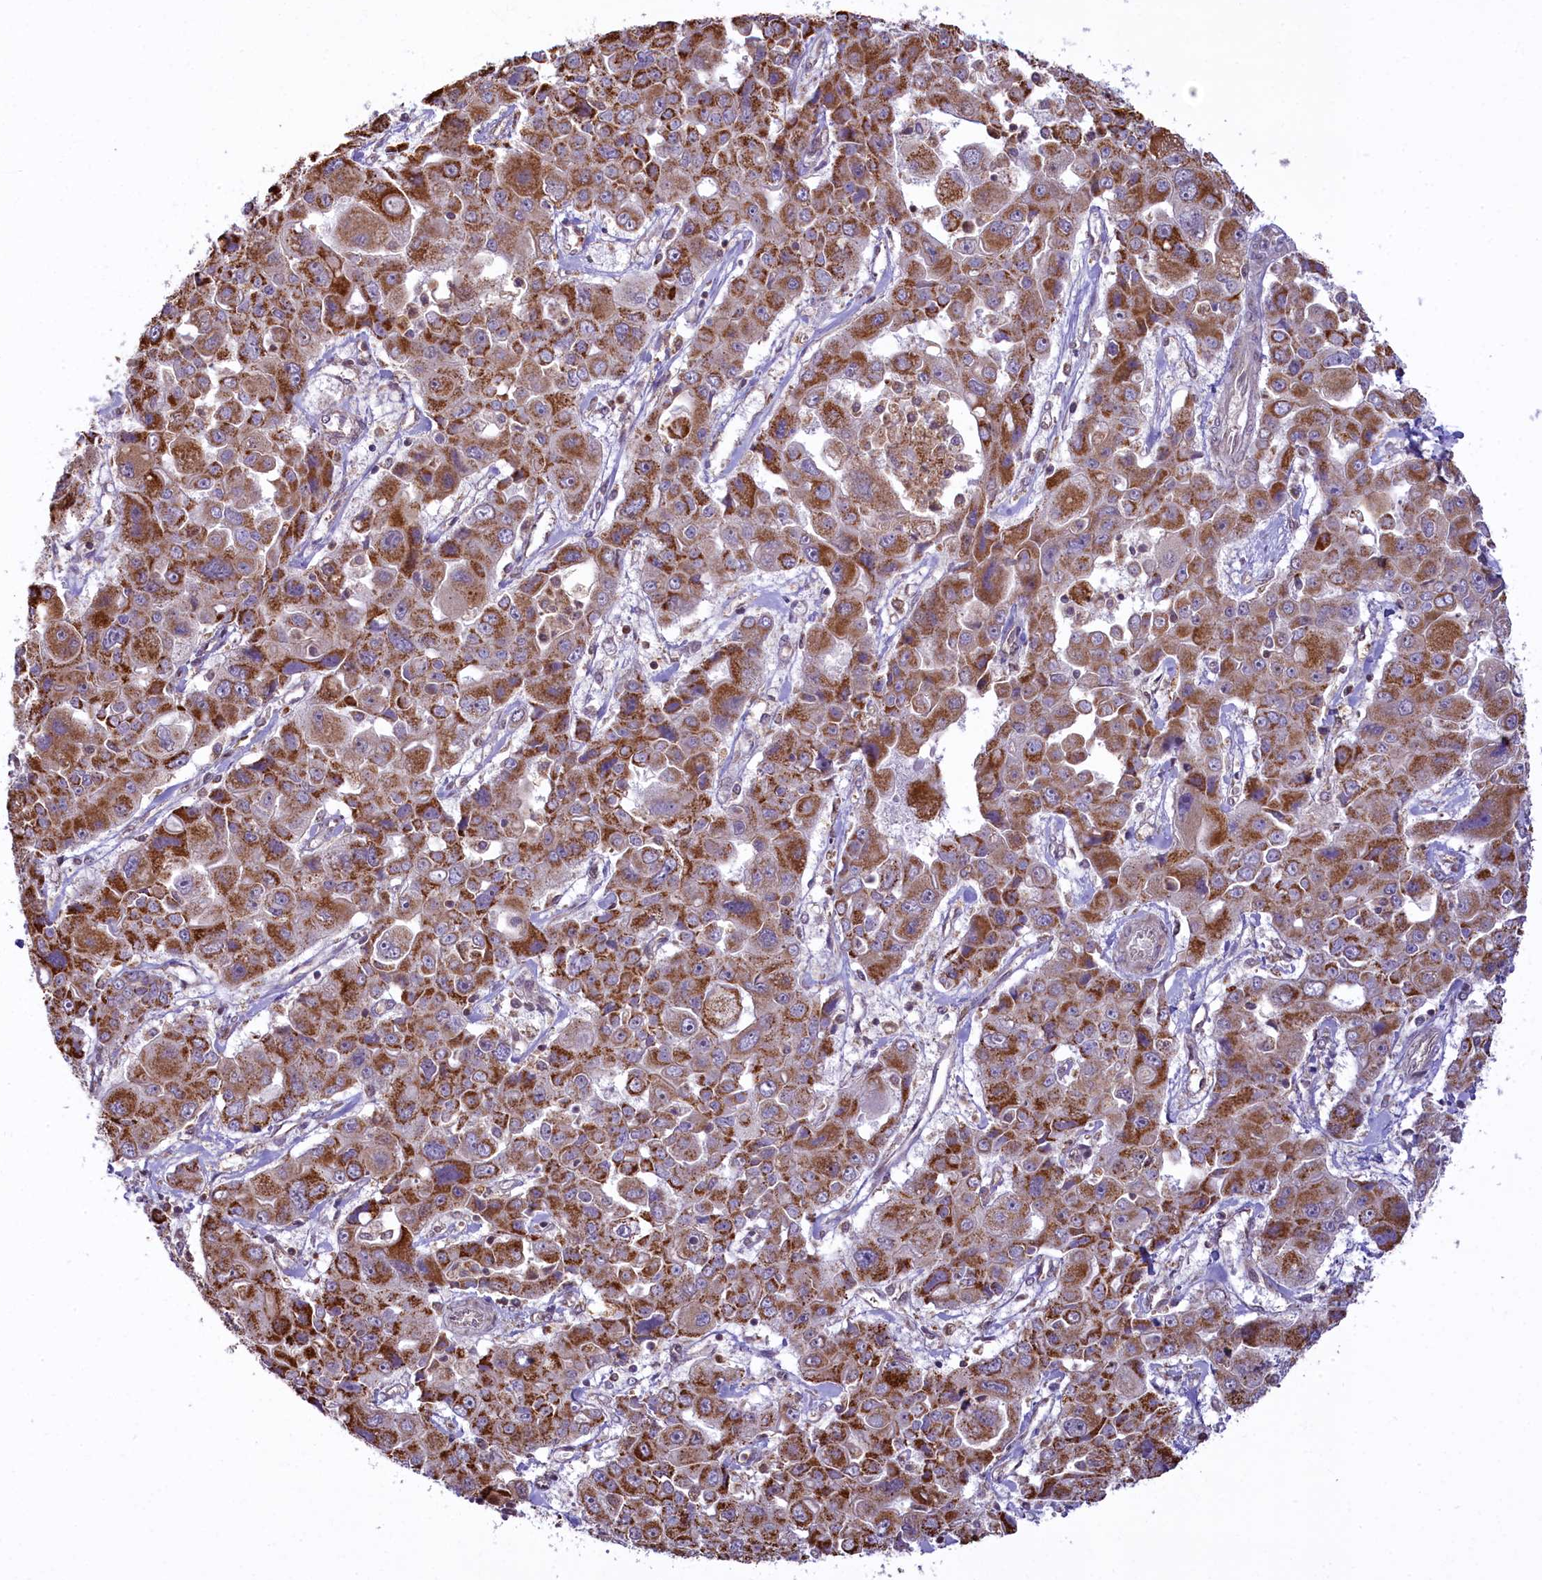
{"staining": {"intensity": "moderate", "quantity": ">75%", "location": "cytoplasmic/membranous"}, "tissue": "liver cancer", "cell_type": "Tumor cells", "image_type": "cancer", "snomed": [{"axis": "morphology", "description": "Cholangiocarcinoma"}, {"axis": "topography", "description": "Liver"}], "caption": "A medium amount of moderate cytoplasmic/membranous expression is present in about >75% of tumor cells in liver cancer tissue.", "gene": "CARD8", "patient": {"sex": "male", "age": 67}}